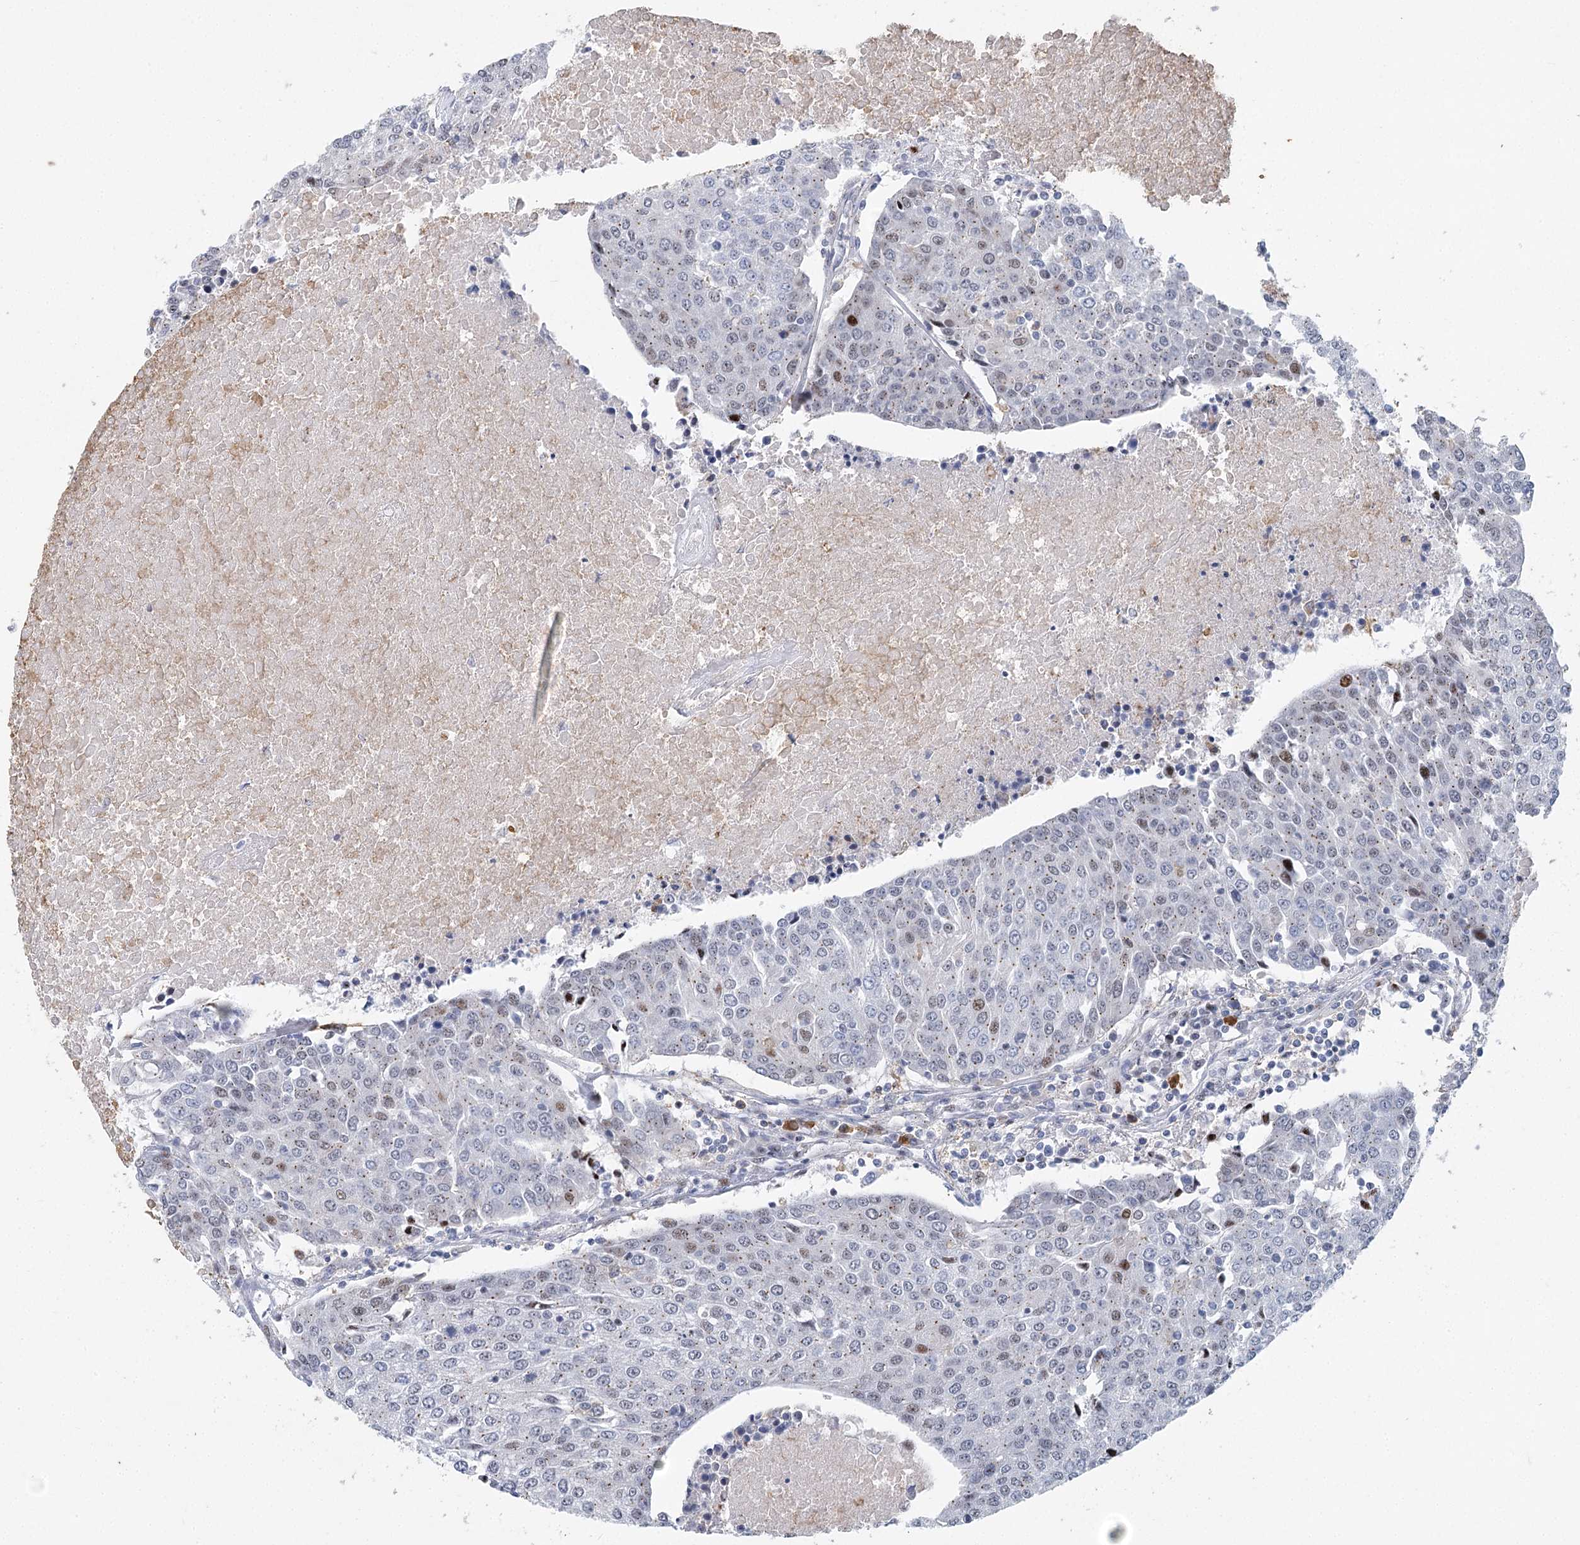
{"staining": {"intensity": "weak", "quantity": "<25%", "location": "nuclear"}, "tissue": "urothelial cancer", "cell_type": "Tumor cells", "image_type": "cancer", "snomed": [{"axis": "morphology", "description": "Urothelial carcinoma, High grade"}, {"axis": "topography", "description": "Urinary bladder"}], "caption": "This is an IHC photomicrograph of human urothelial cancer. There is no expression in tumor cells.", "gene": "CAMTA1", "patient": {"sex": "female", "age": 85}}